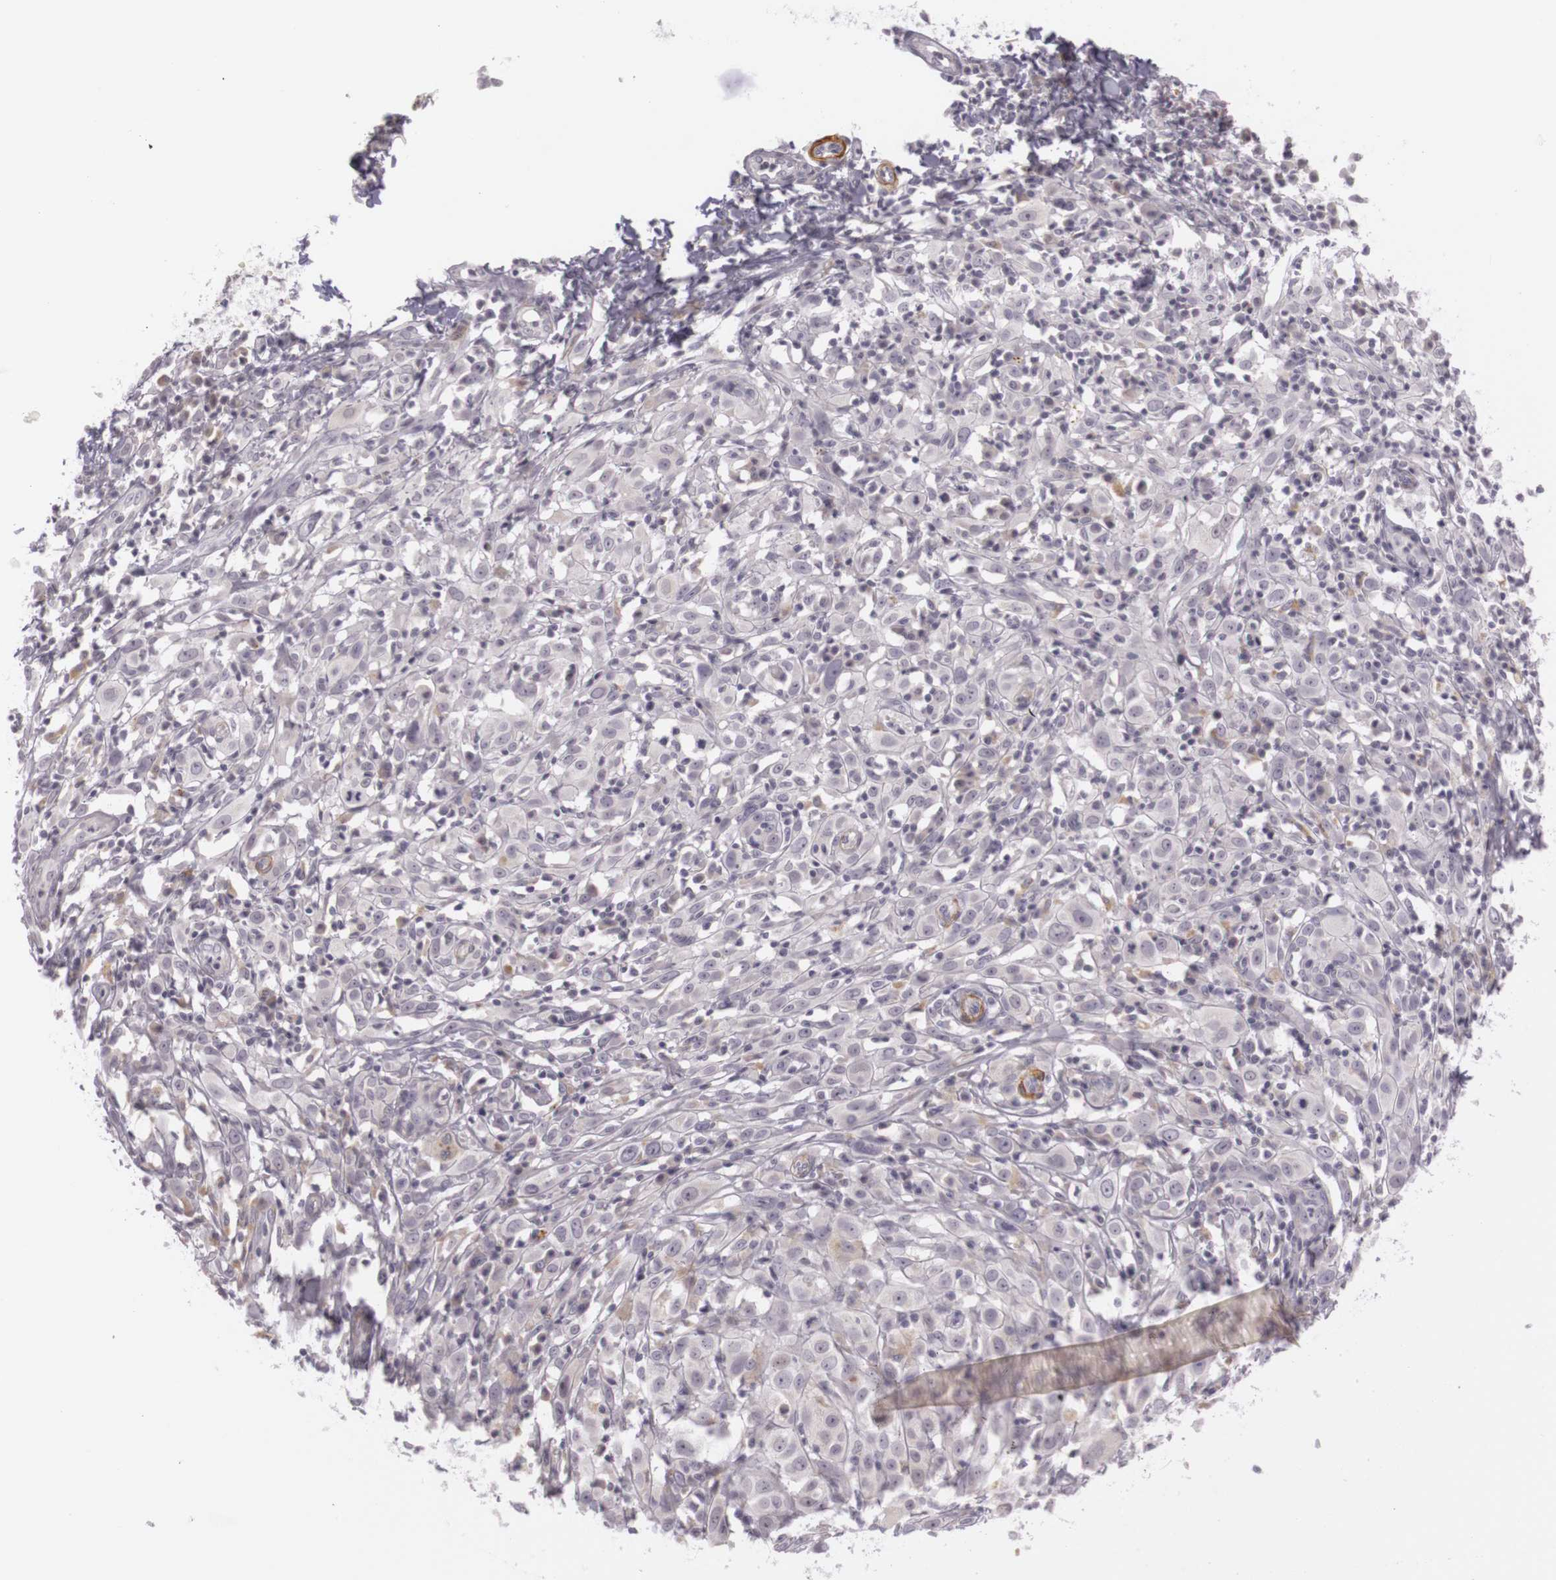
{"staining": {"intensity": "weak", "quantity": "<25%", "location": "cytoplasmic/membranous"}, "tissue": "melanoma", "cell_type": "Tumor cells", "image_type": "cancer", "snomed": [{"axis": "morphology", "description": "Malignant melanoma, NOS"}, {"axis": "topography", "description": "Skin"}], "caption": "This photomicrograph is of melanoma stained with immunohistochemistry (IHC) to label a protein in brown with the nuclei are counter-stained blue. There is no staining in tumor cells.", "gene": "CNTN2", "patient": {"sex": "female", "age": 52}}